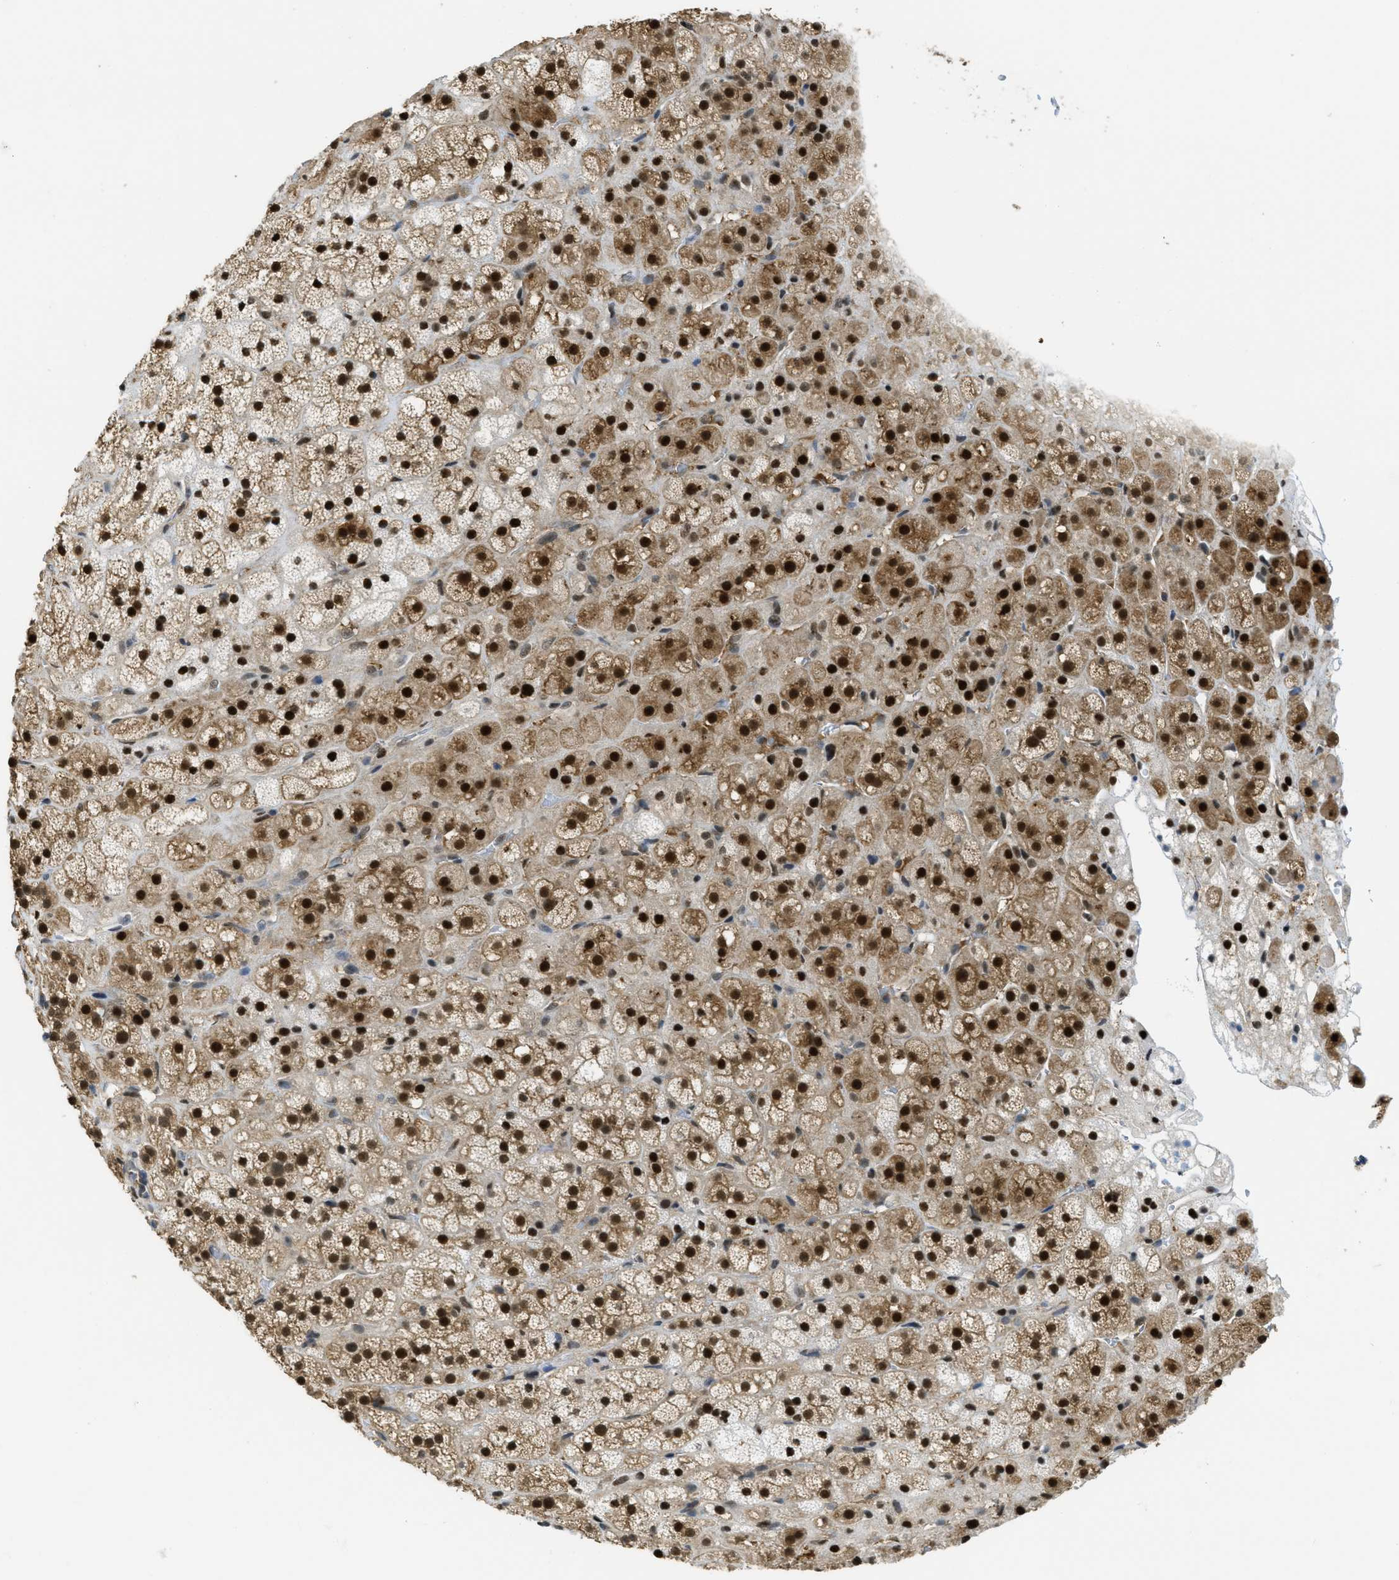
{"staining": {"intensity": "strong", "quantity": ">75%", "location": "cytoplasmic/membranous,nuclear"}, "tissue": "adrenal gland", "cell_type": "Glandular cells", "image_type": "normal", "snomed": [{"axis": "morphology", "description": "Normal tissue, NOS"}, {"axis": "topography", "description": "Adrenal gland"}], "caption": "High-magnification brightfield microscopy of benign adrenal gland stained with DAB (3,3'-diaminobenzidine) (brown) and counterstained with hematoxylin (blue). glandular cells exhibit strong cytoplasmic/membranous,nuclear expression is appreciated in about>75% of cells. (Brightfield microscopy of DAB IHC at high magnification).", "gene": "PSMC5", "patient": {"sex": "male", "age": 56}}